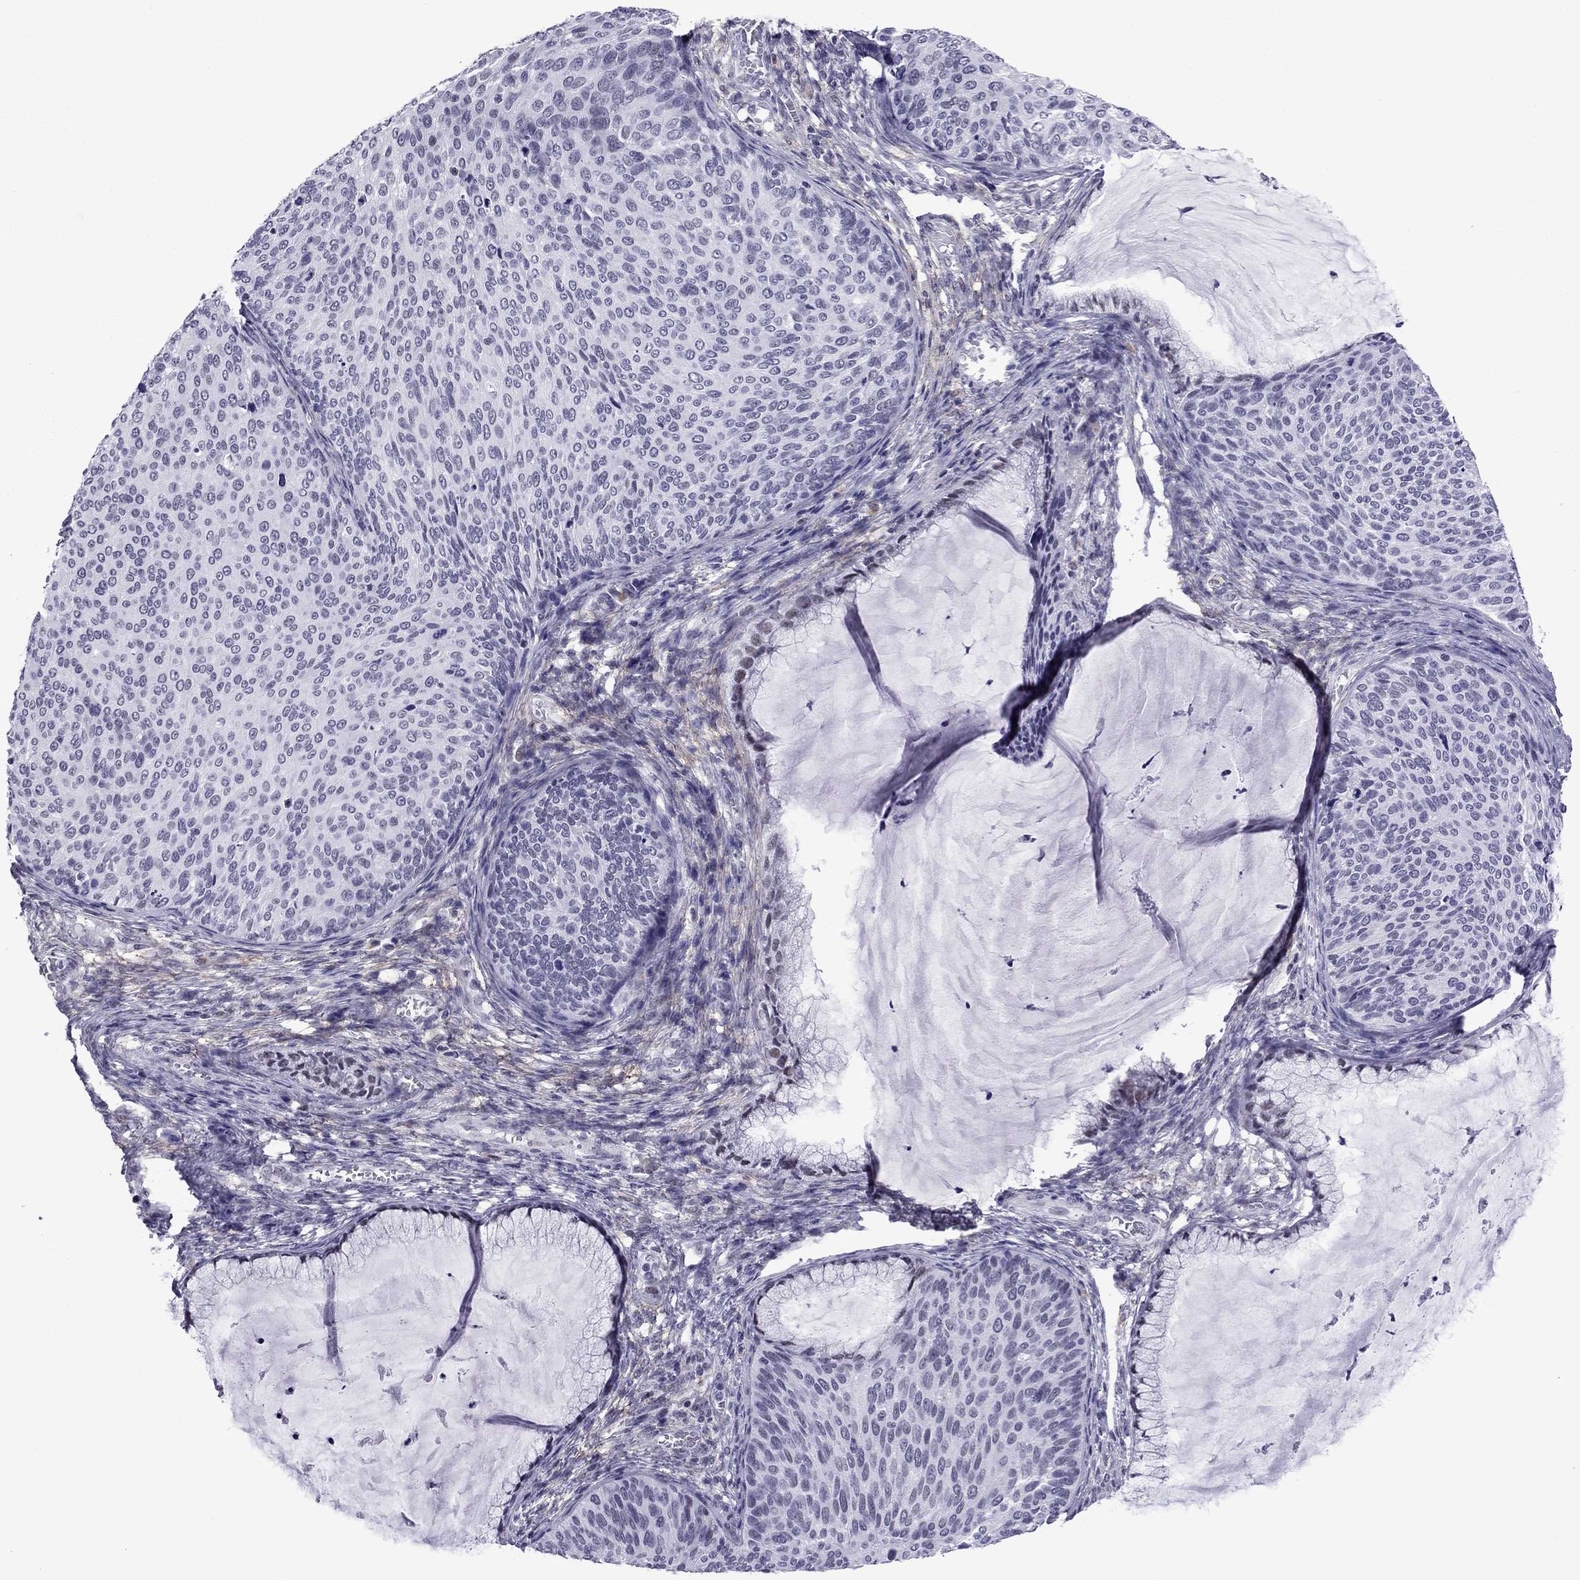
{"staining": {"intensity": "negative", "quantity": "none", "location": "none"}, "tissue": "cervical cancer", "cell_type": "Tumor cells", "image_type": "cancer", "snomed": [{"axis": "morphology", "description": "Squamous cell carcinoma, NOS"}, {"axis": "topography", "description": "Cervix"}], "caption": "A photomicrograph of cervical squamous cell carcinoma stained for a protein reveals no brown staining in tumor cells.", "gene": "ZNF646", "patient": {"sex": "female", "age": 36}}